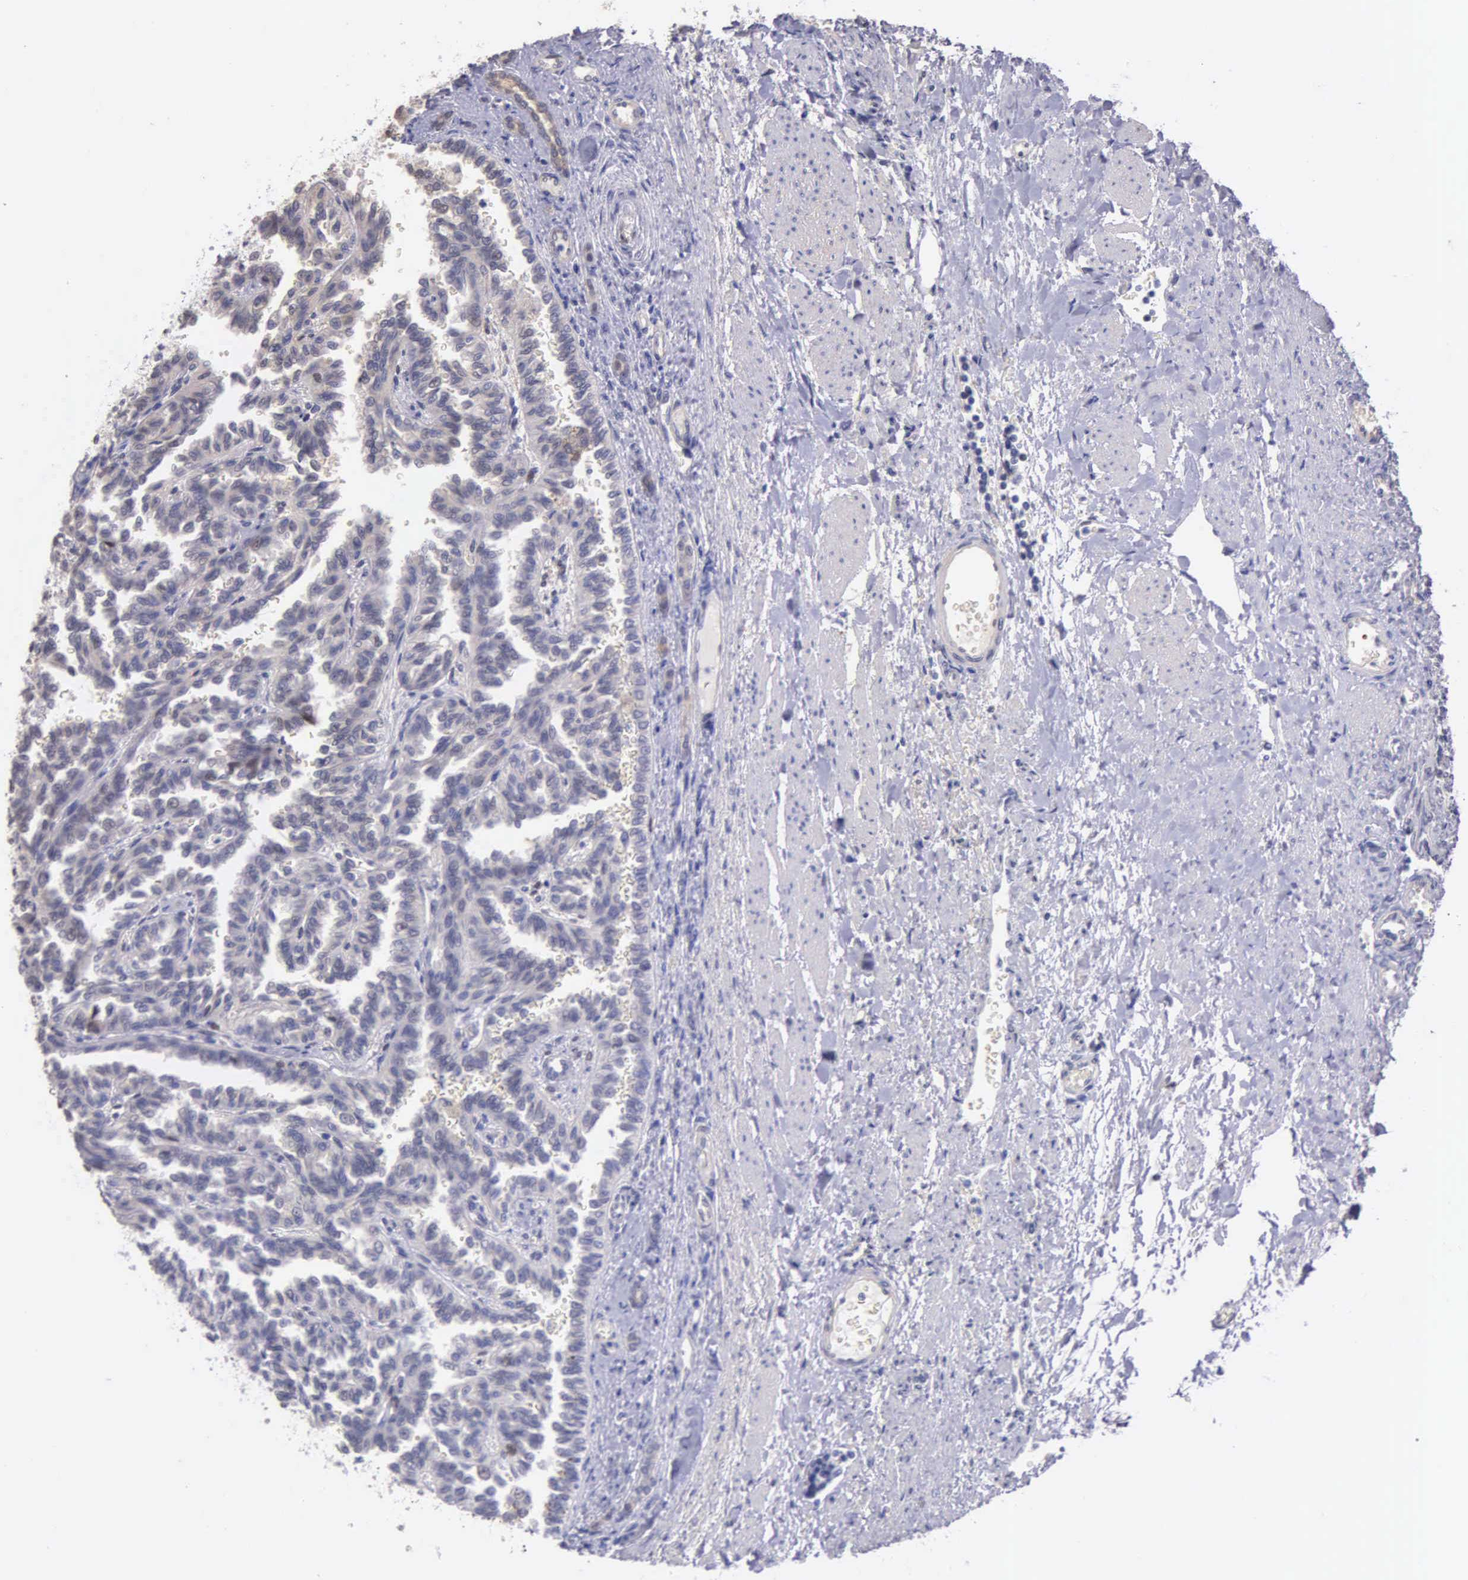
{"staining": {"intensity": "negative", "quantity": "none", "location": "none"}, "tissue": "renal cancer", "cell_type": "Tumor cells", "image_type": "cancer", "snomed": [{"axis": "morphology", "description": "Inflammation, NOS"}, {"axis": "morphology", "description": "Adenocarcinoma, NOS"}, {"axis": "topography", "description": "Kidney"}], "caption": "Image shows no significant protein positivity in tumor cells of renal adenocarcinoma. The staining is performed using DAB (3,3'-diaminobenzidine) brown chromogen with nuclei counter-stained in using hematoxylin.", "gene": "GSTT2", "patient": {"sex": "male", "age": 68}}